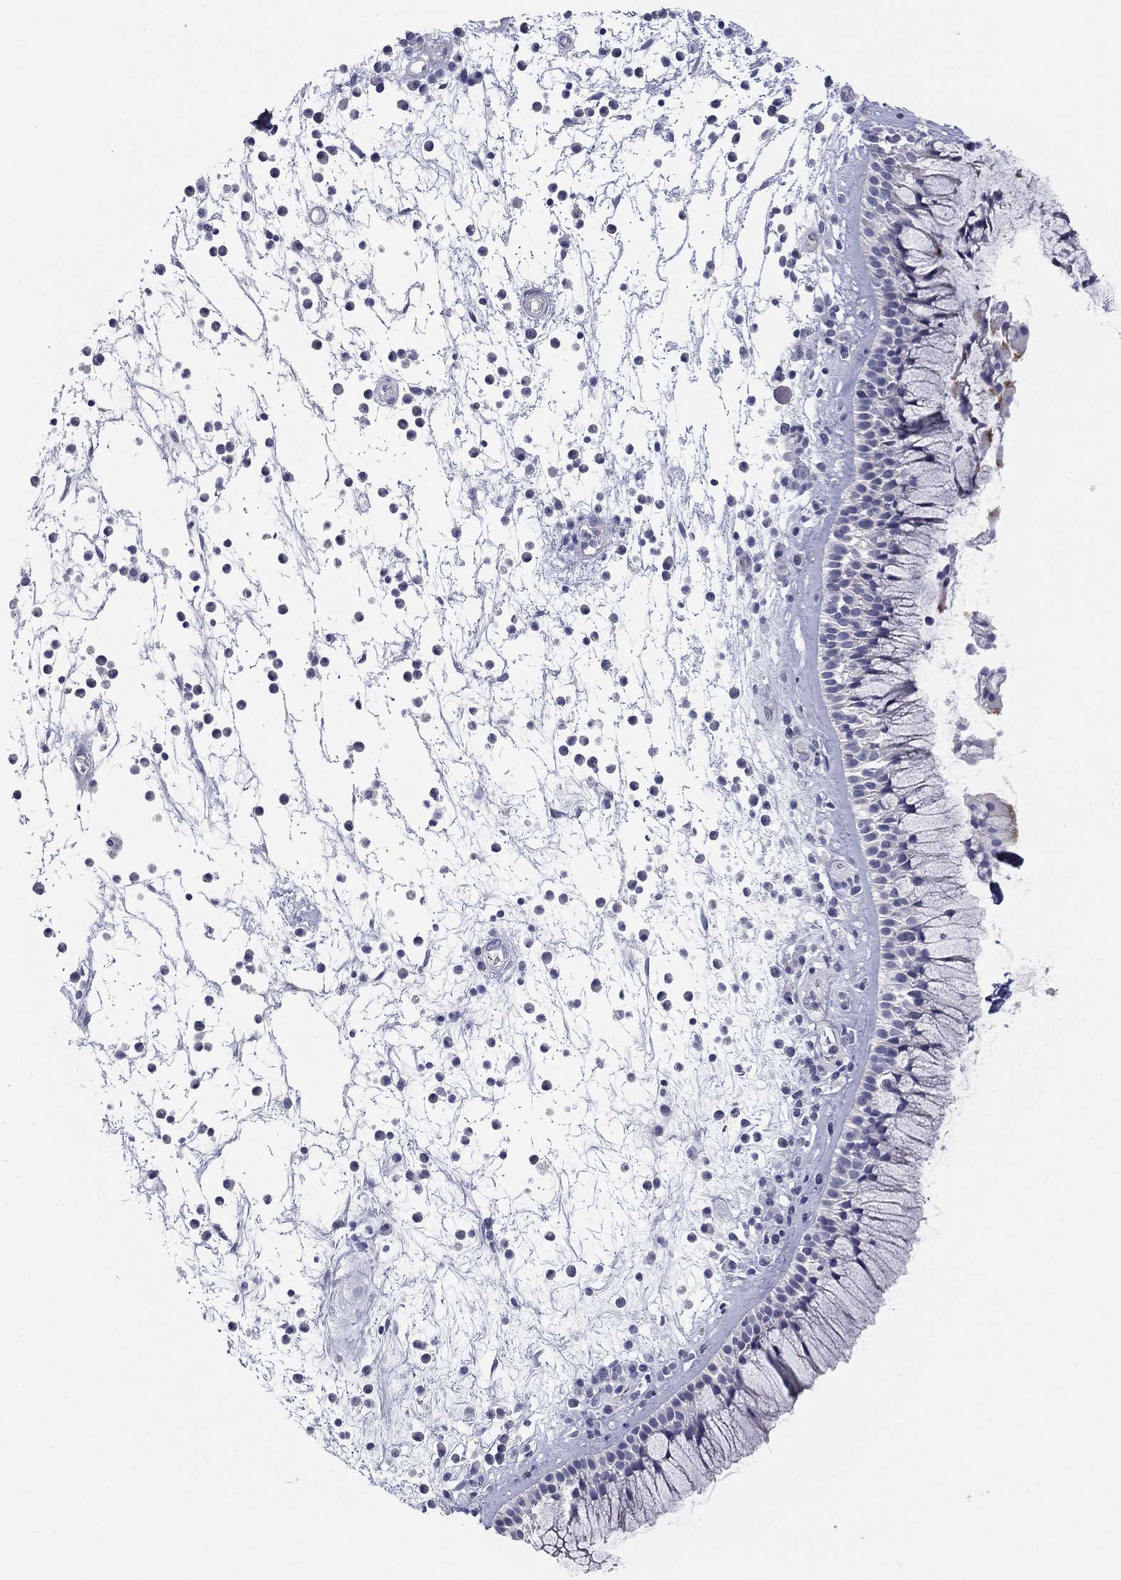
{"staining": {"intensity": "moderate", "quantity": "<25%", "location": "cytoplasmic/membranous"}, "tissue": "nasopharynx", "cell_type": "Respiratory epithelial cells", "image_type": "normal", "snomed": [{"axis": "morphology", "description": "Normal tissue, NOS"}, {"axis": "topography", "description": "Nasopharynx"}], "caption": "IHC image of normal nasopharynx: nasopharynx stained using IHC shows low levels of moderate protein expression localized specifically in the cytoplasmic/membranous of respiratory epithelial cells, appearing as a cytoplasmic/membranous brown color.", "gene": "CALB1", "patient": {"sex": "male", "age": 77}}